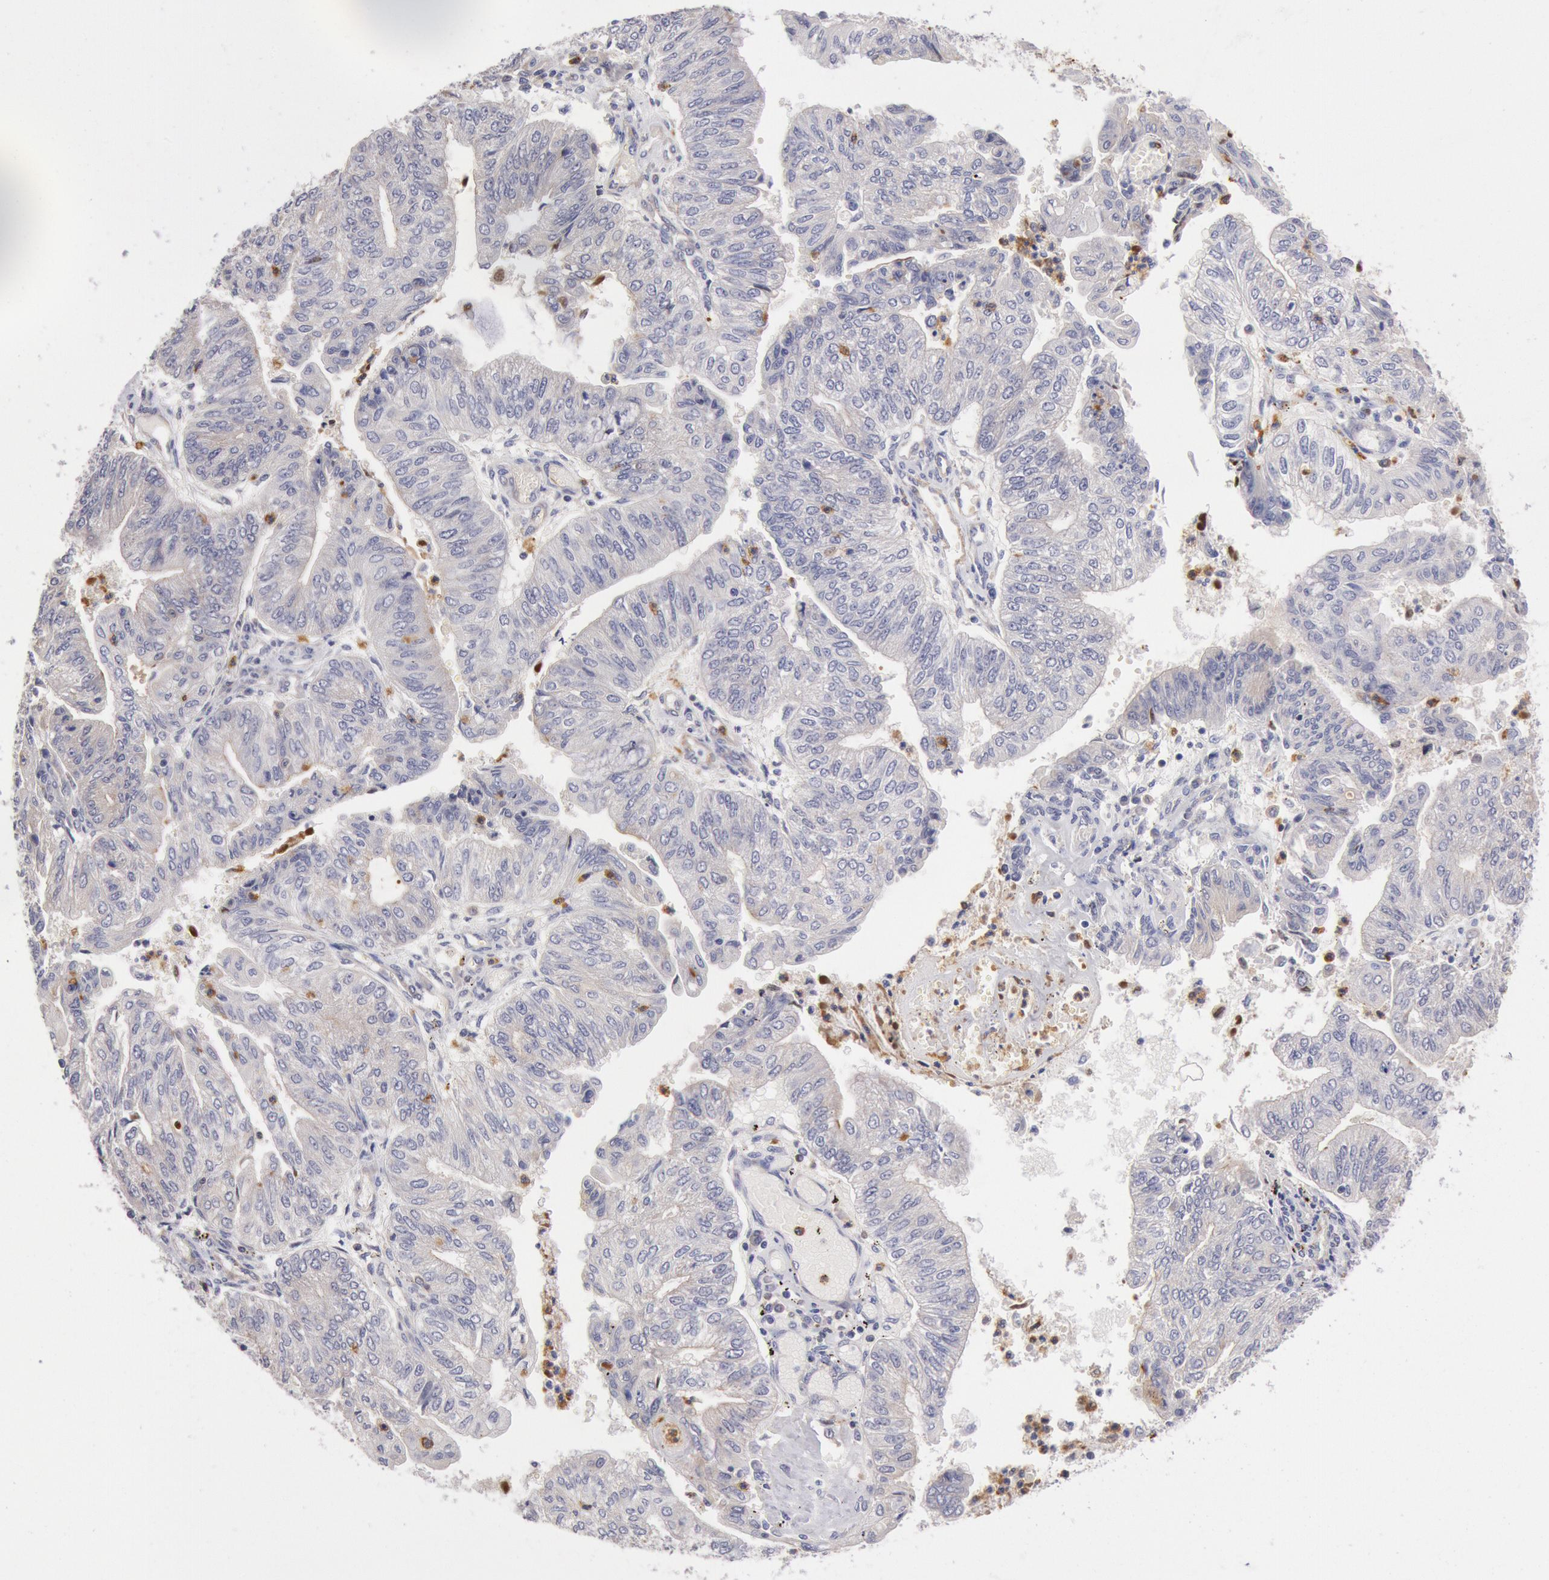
{"staining": {"intensity": "negative", "quantity": "none", "location": "none"}, "tissue": "endometrial cancer", "cell_type": "Tumor cells", "image_type": "cancer", "snomed": [{"axis": "morphology", "description": "Adenocarcinoma, NOS"}, {"axis": "topography", "description": "Endometrium"}], "caption": "Immunohistochemical staining of endometrial adenocarcinoma demonstrates no significant staining in tumor cells. The staining was performed using DAB (3,3'-diaminobenzidine) to visualize the protein expression in brown, while the nuclei were stained in blue with hematoxylin (Magnification: 20x).", "gene": "TMED8", "patient": {"sex": "female", "age": 59}}